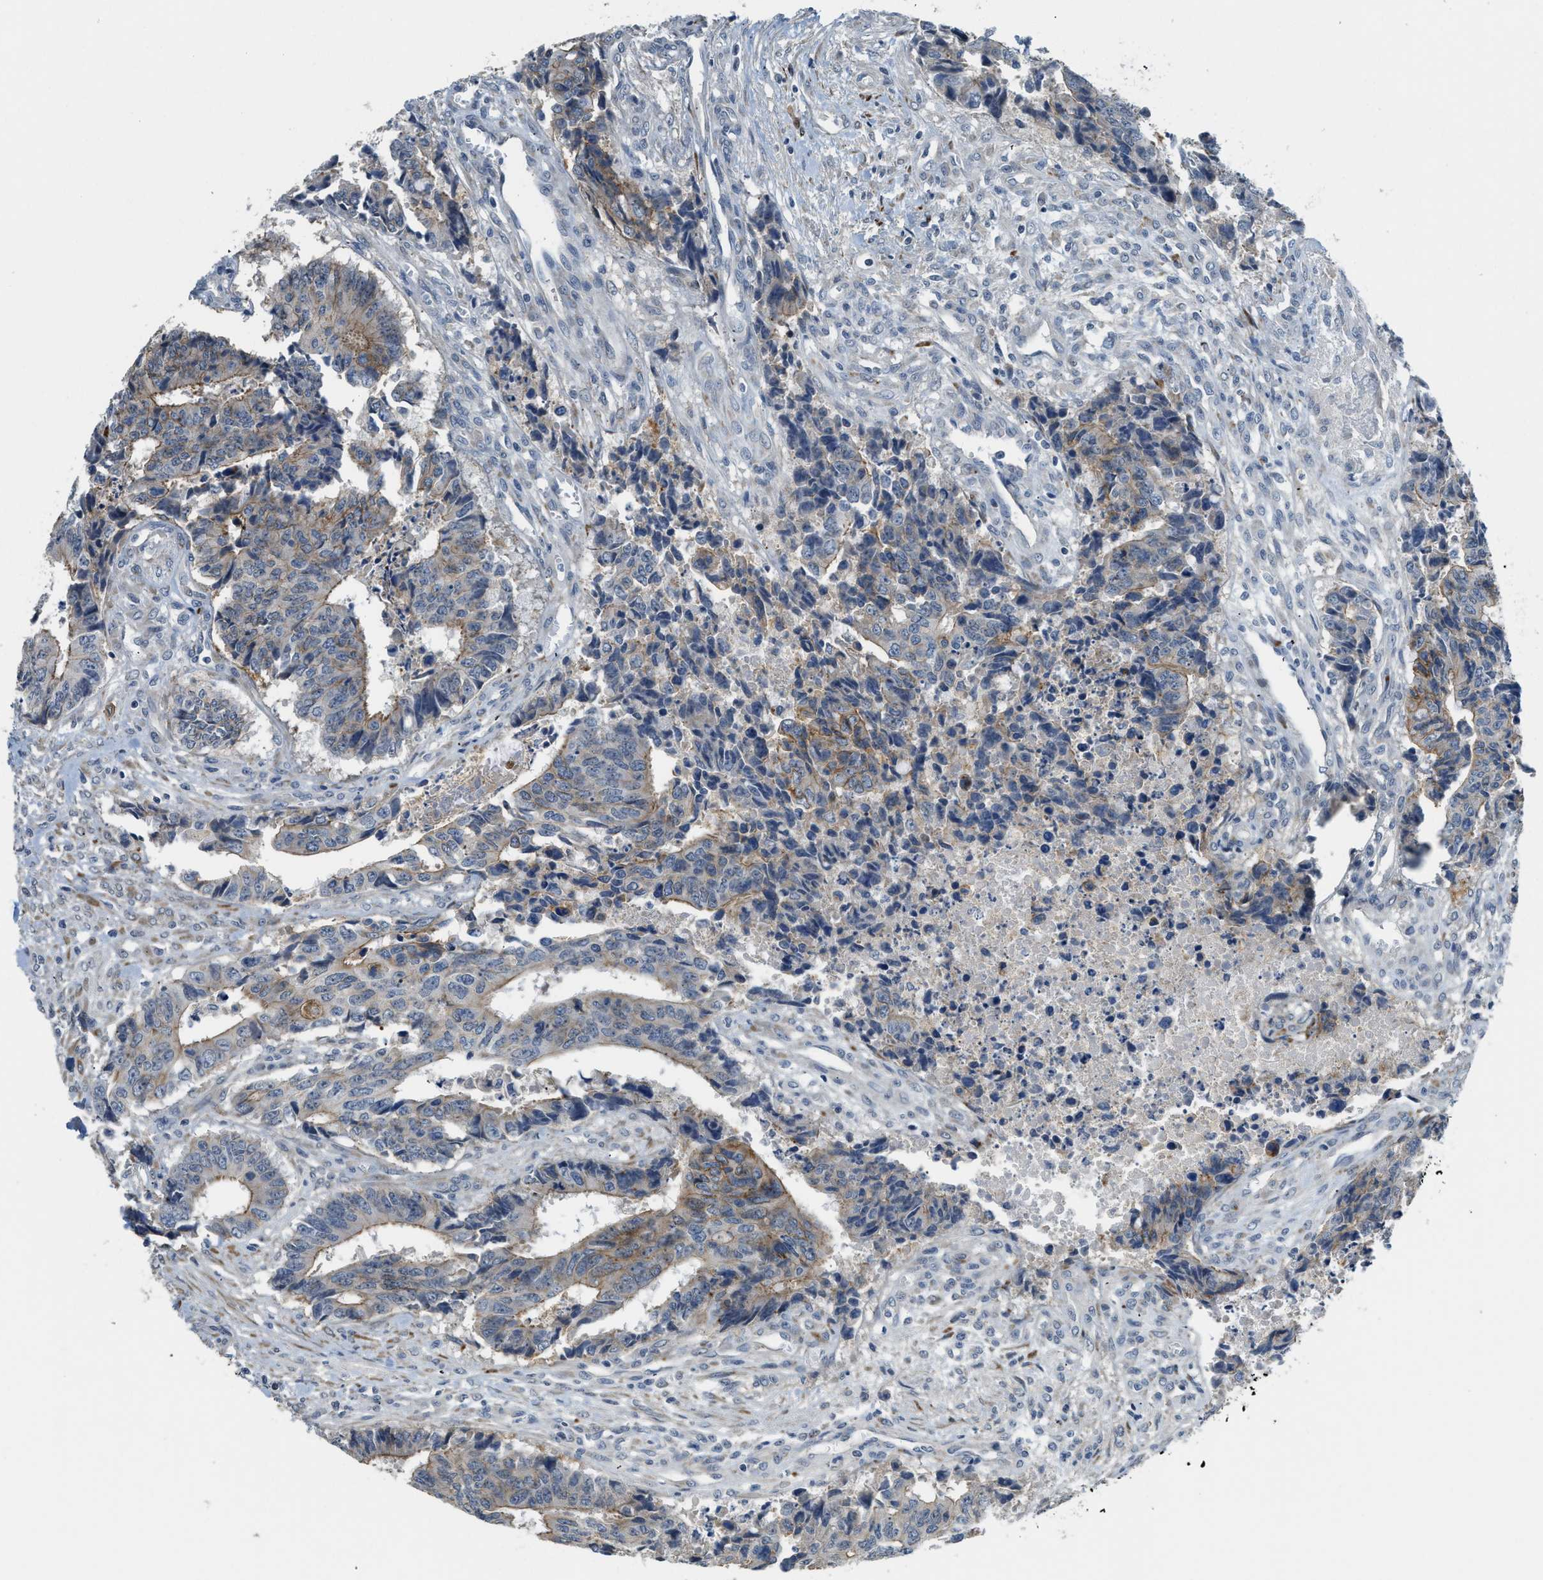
{"staining": {"intensity": "moderate", "quantity": "25%-75%", "location": "cytoplasmic/membranous"}, "tissue": "colorectal cancer", "cell_type": "Tumor cells", "image_type": "cancer", "snomed": [{"axis": "morphology", "description": "Adenocarcinoma, NOS"}, {"axis": "topography", "description": "Rectum"}], "caption": "Tumor cells show moderate cytoplasmic/membranous expression in approximately 25%-75% of cells in colorectal adenocarcinoma.", "gene": "TMEM154", "patient": {"sex": "male", "age": 84}}